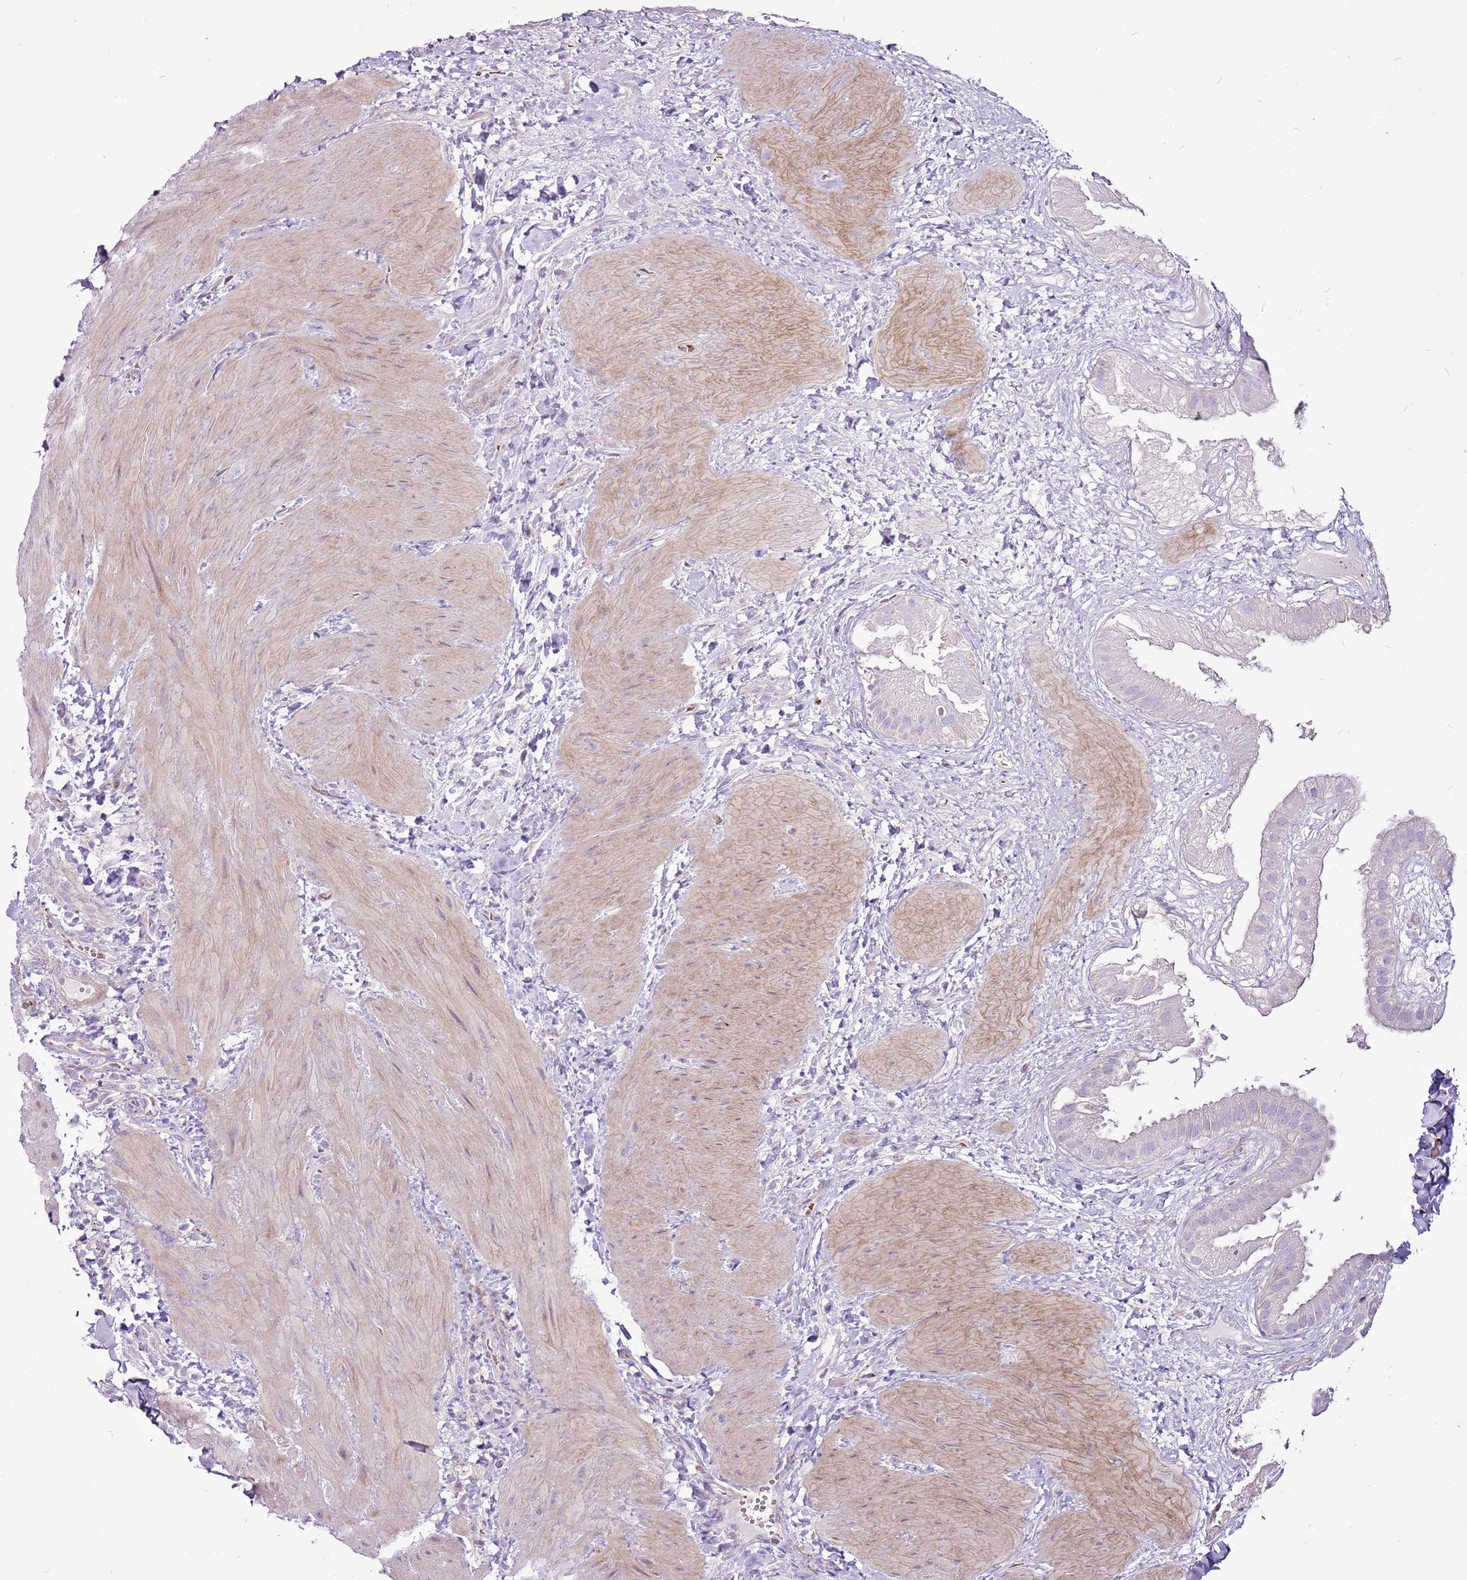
{"staining": {"intensity": "negative", "quantity": "none", "location": "none"}, "tissue": "gallbladder", "cell_type": "Glandular cells", "image_type": "normal", "snomed": [{"axis": "morphology", "description": "Normal tissue, NOS"}, {"axis": "topography", "description": "Gallbladder"}], "caption": "Human gallbladder stained for a protein using immunohistochemistry displays no staining in glandular cells.", "gene": "CHAC2", "patient": {"sex": "male", "age": 55}}